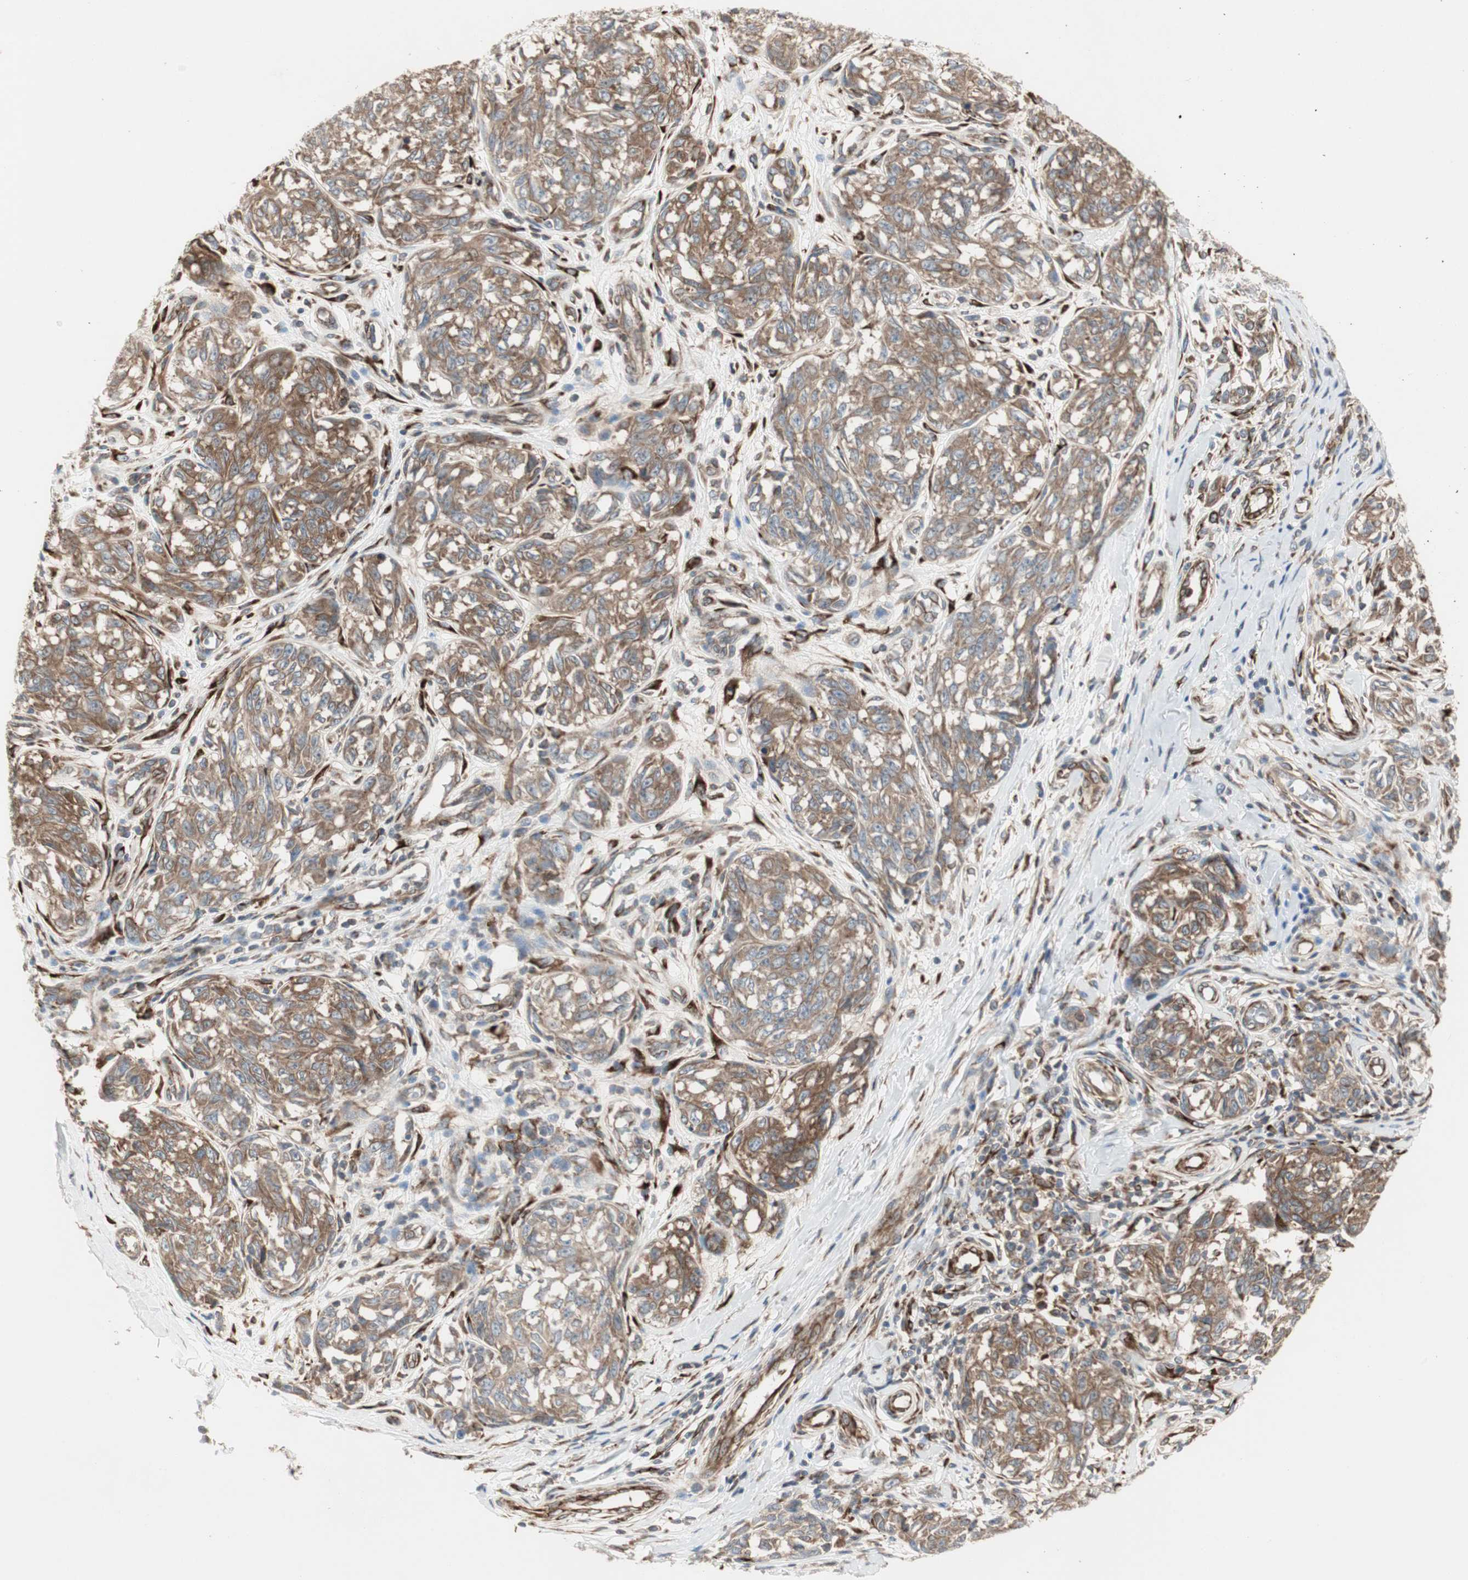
{"staining": {"intensity": "moderate", "quantity": ">75%", "location": "cytoplasmic/membranous"}, "tissue": "melanoma", "cell_type": "Tumor cells", "image_type": "cancer", "snomed": [{"axis": "morphology", "description": "Malignant melanoma, NOS"}, {"axis": "topography", "description": "Skin"}], "caption": "Immunohistochemistry image of human malignant melanoma stained for a protein (brown), which shows medium levels of moderate cytoplasmic/membranous positivity in approximately >75% of tumor cells.", "gene": "H6PD", "patient": {"sex": "female", "age": 64}}